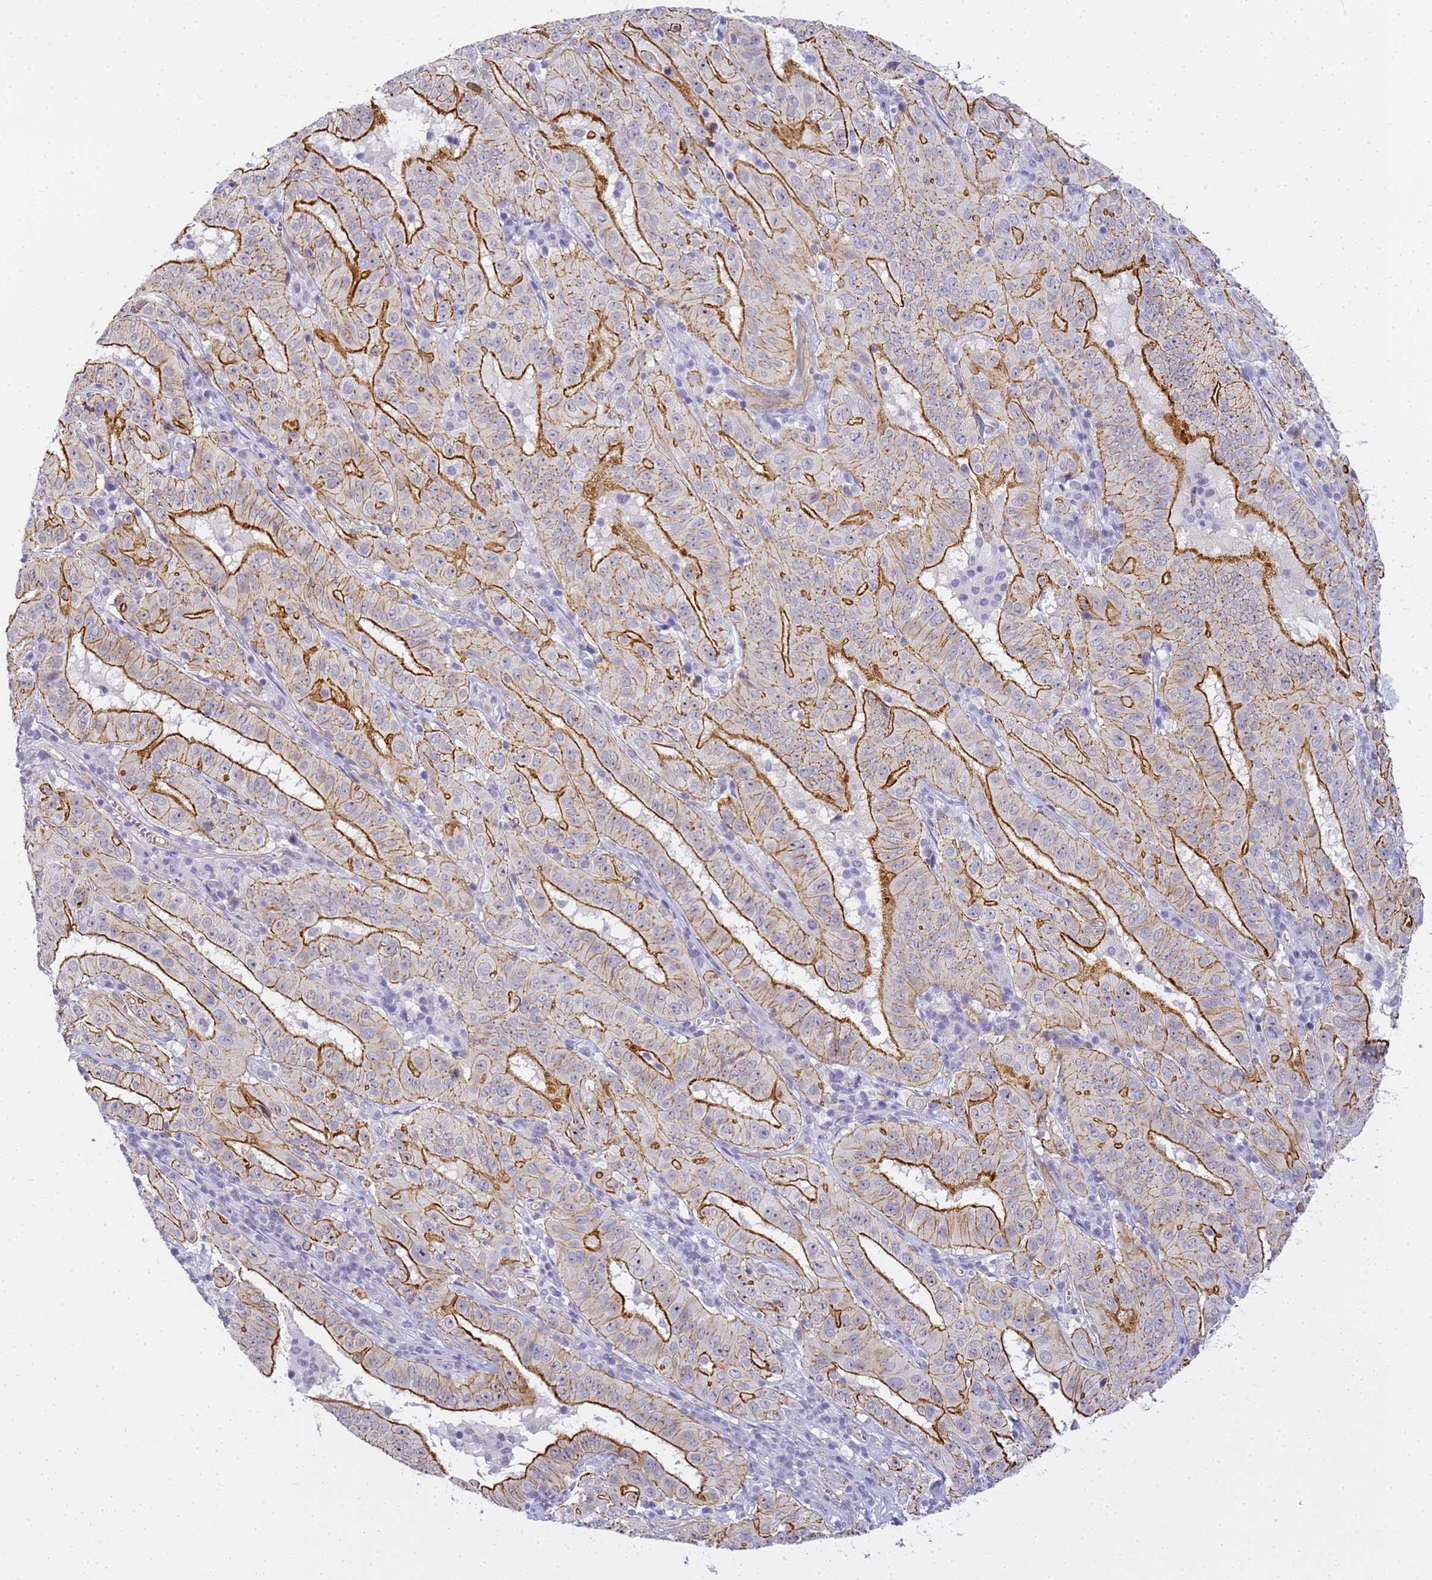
{"staining": {"intensity": "strong", "quantity": "25%-75%", "location": "cytoplasmic/membranous"}, "tissue": "pancreatic cancer", "cell_type": "Tumor cells", "image_type": "cancer", "snomed": [{"axis": "morphology", "description": "Adenocarcinoma, NOS"}, {"axis": "topography", "description": "Pancreas"}], "caption": "Adenocarcinoma (pancreatic) was stained to show a protein in brown. There is high levels of strong cytoplasmic/membranous staining in about 25%-75% of tumor cells.", "gene": "GON4L", "patient": {"sex": "male", "age": 63}}